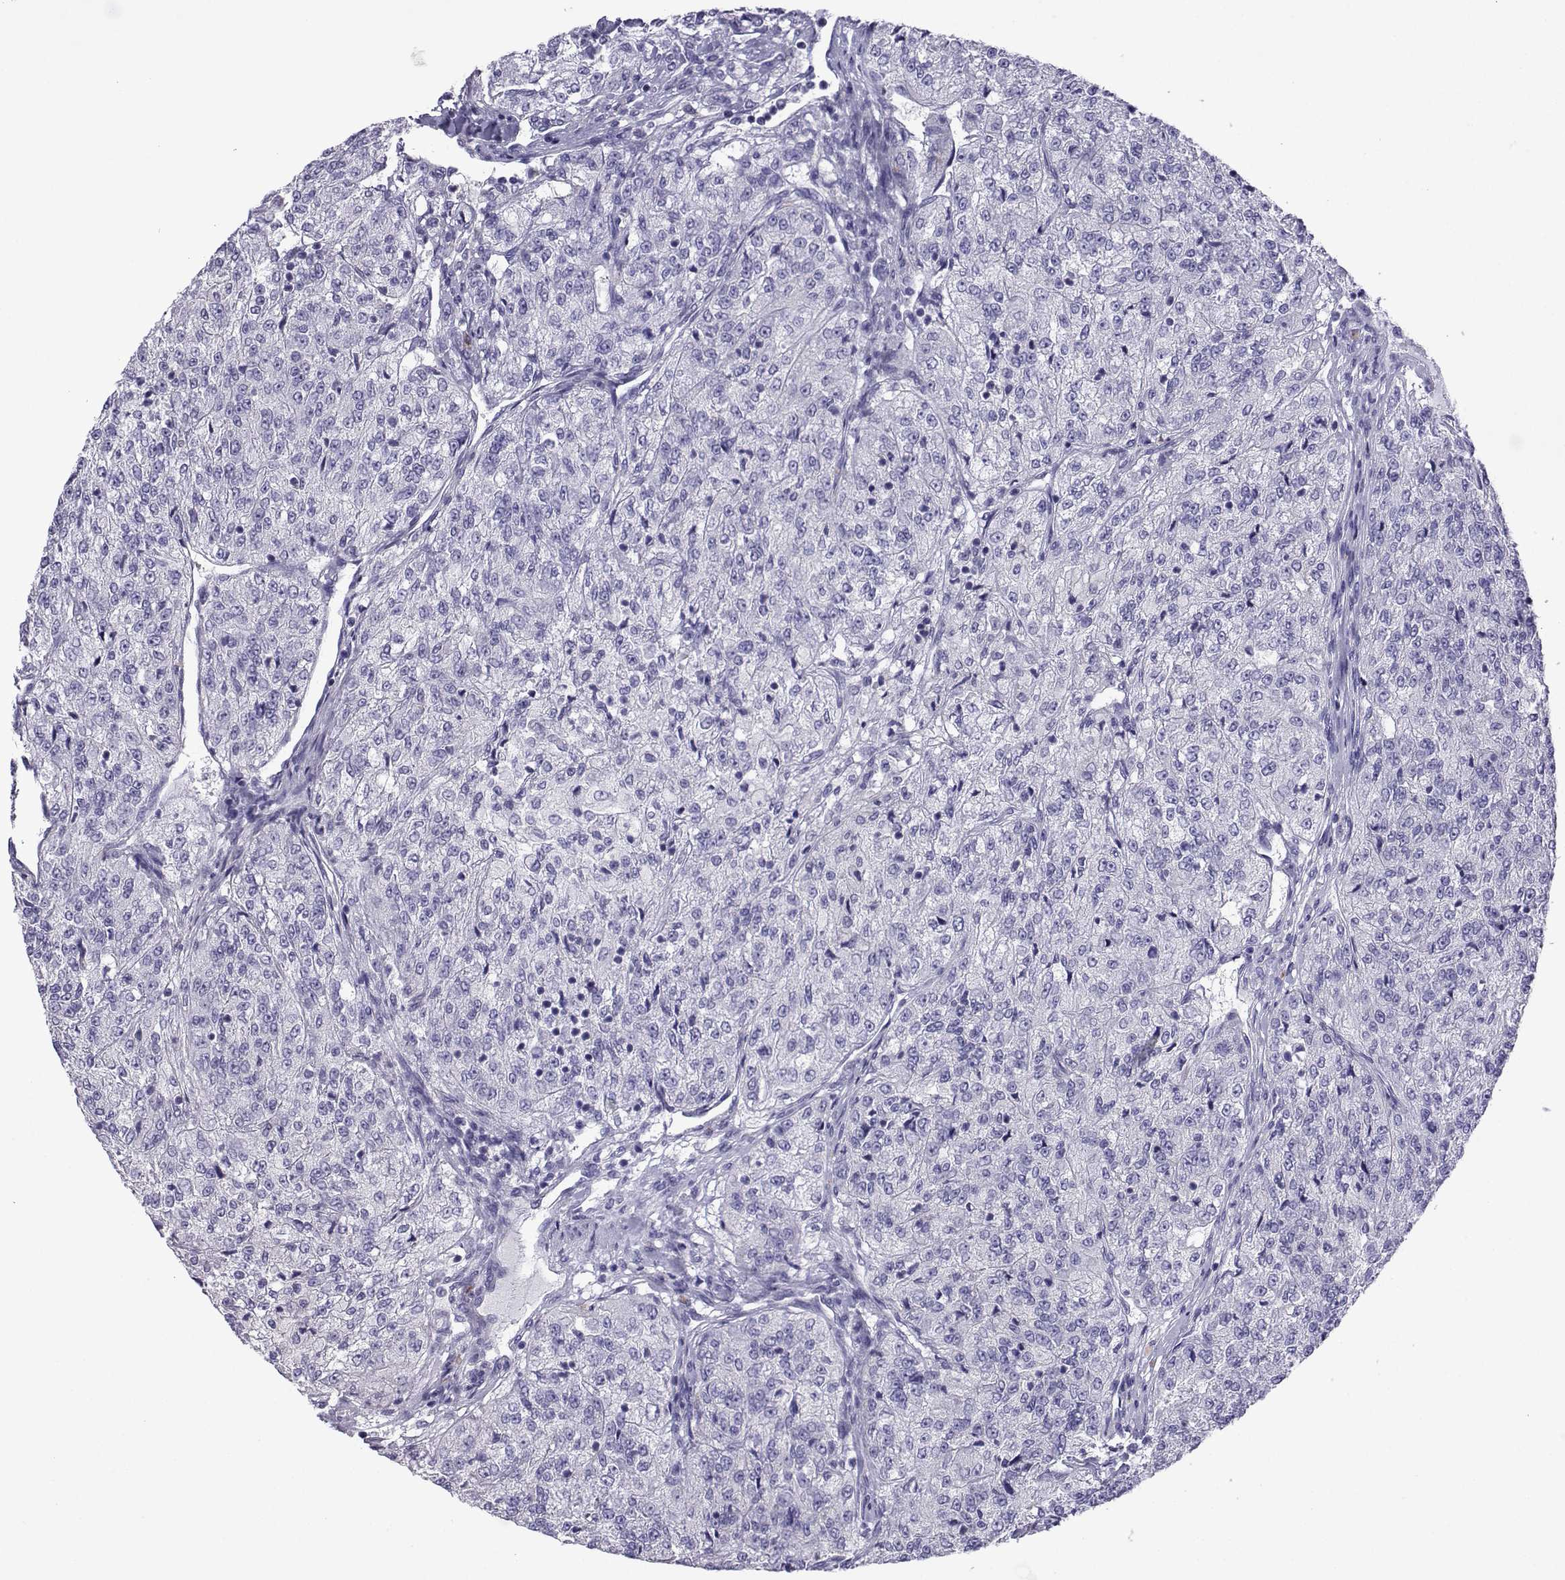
{"staining": {"intensity": "negative", "quantity": "none", "location": "none"}, "tissue": "renal cancer", "cell_type": "Tumor cells", "image_type": "cancer", "snomed": [{"axis": "morphology", "description": "Adenocarcinoma, NOS"}, {"axis": "topography", "description": "Kidney"}], "caption": "This is an immunohistochemistry photomicrograph of renal cancer. There is no positivity in tumor cells.", "gene": "CFAP70", "patient": {"sex": "female", "age": 63}}